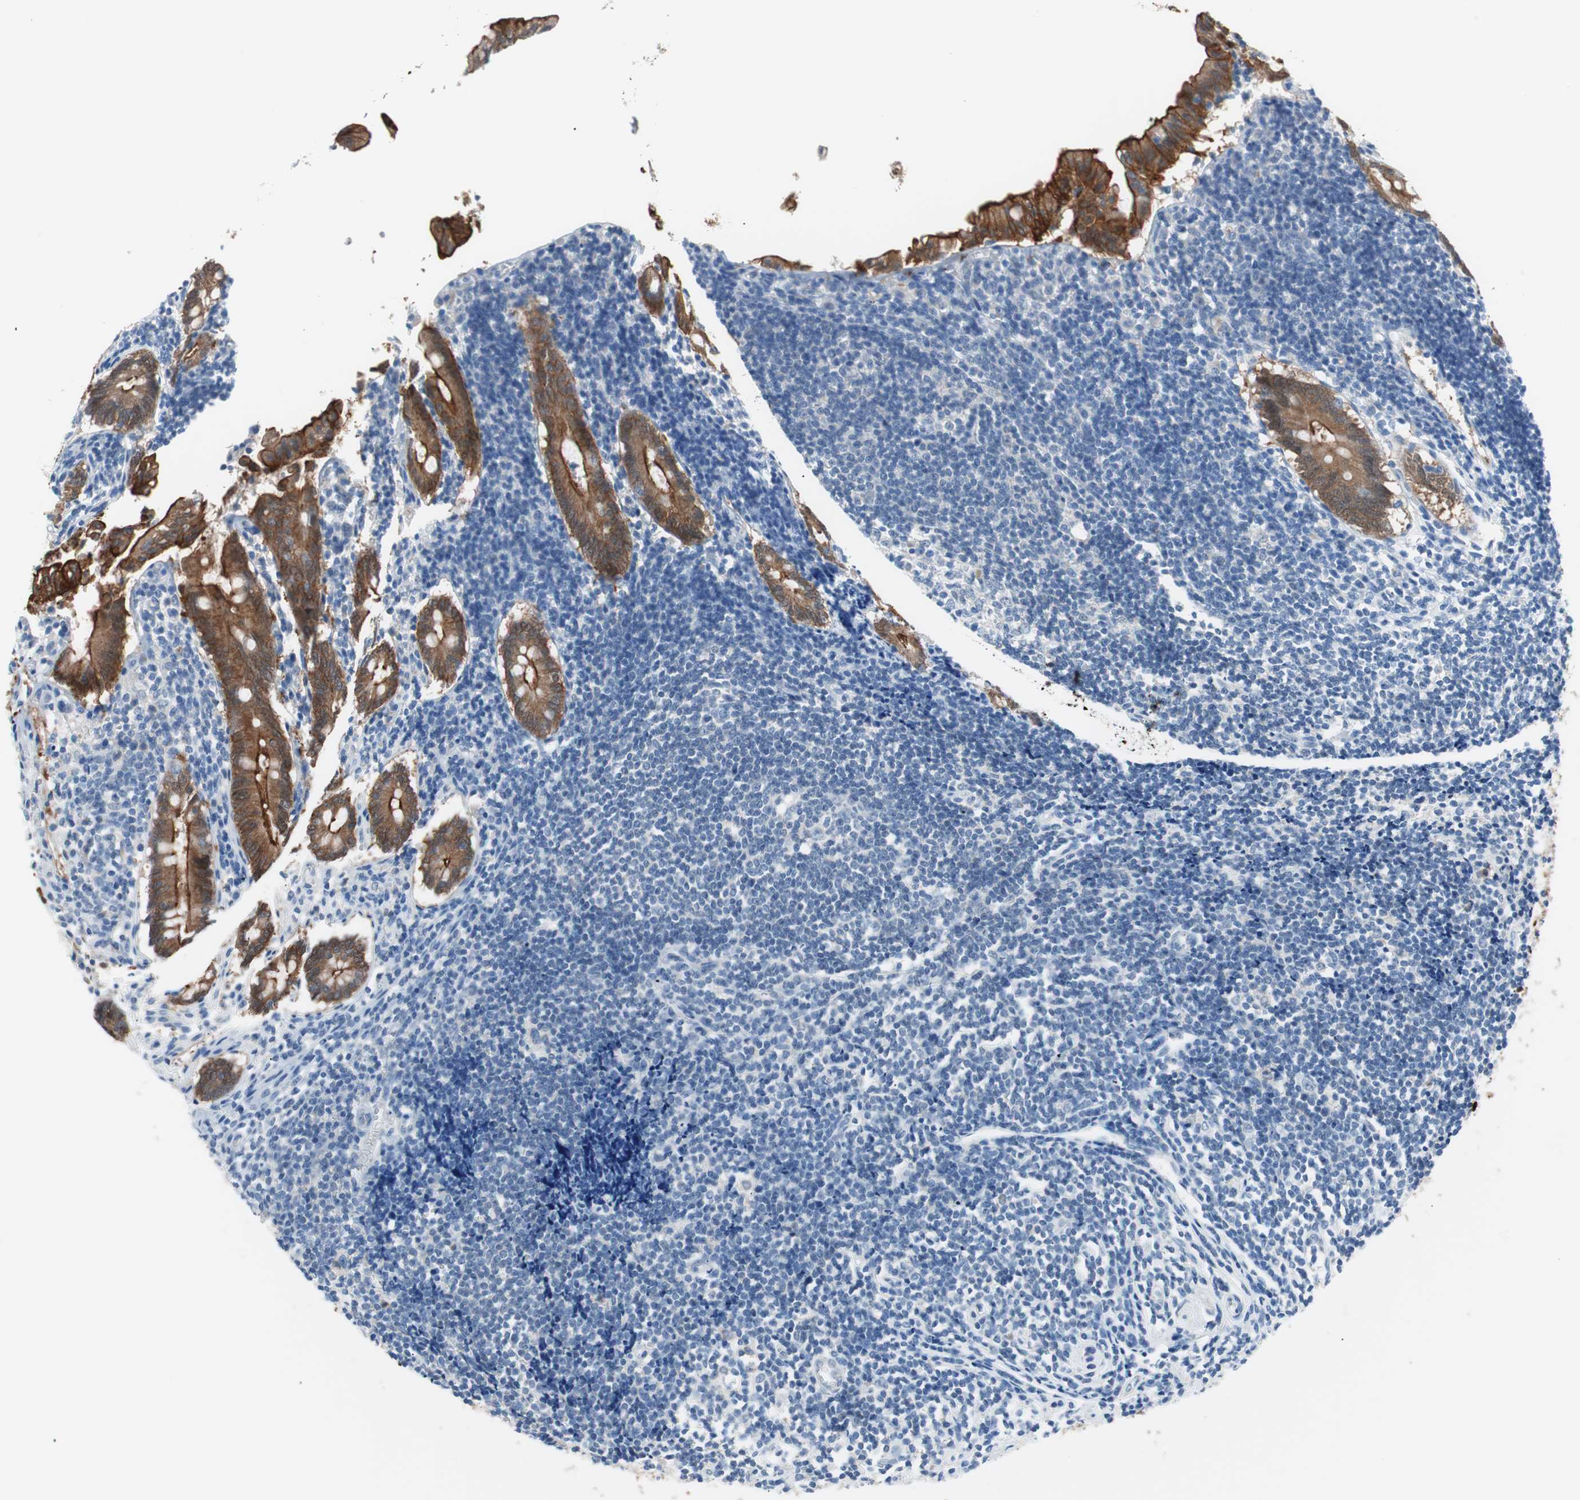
{"staining": {"intensity": "strong", "quantity": ">75%", "location": "cytoplasmic/membranous"}, "tissue": "appendix", "cell_type": "Glandular cells", "image_type": "normal", "snomed": [{"axis": "morphology", "description": "Normal tissue, NOS"}, {"axis": "topography", "description": "Appendix"}], "caption": "A brown stain labels strong cytoplasmic/membranous staining of a protein in glandular cells of normal human appendix.", "gene": "VIL1", "patient": {"sex": "female", "age": 50}}